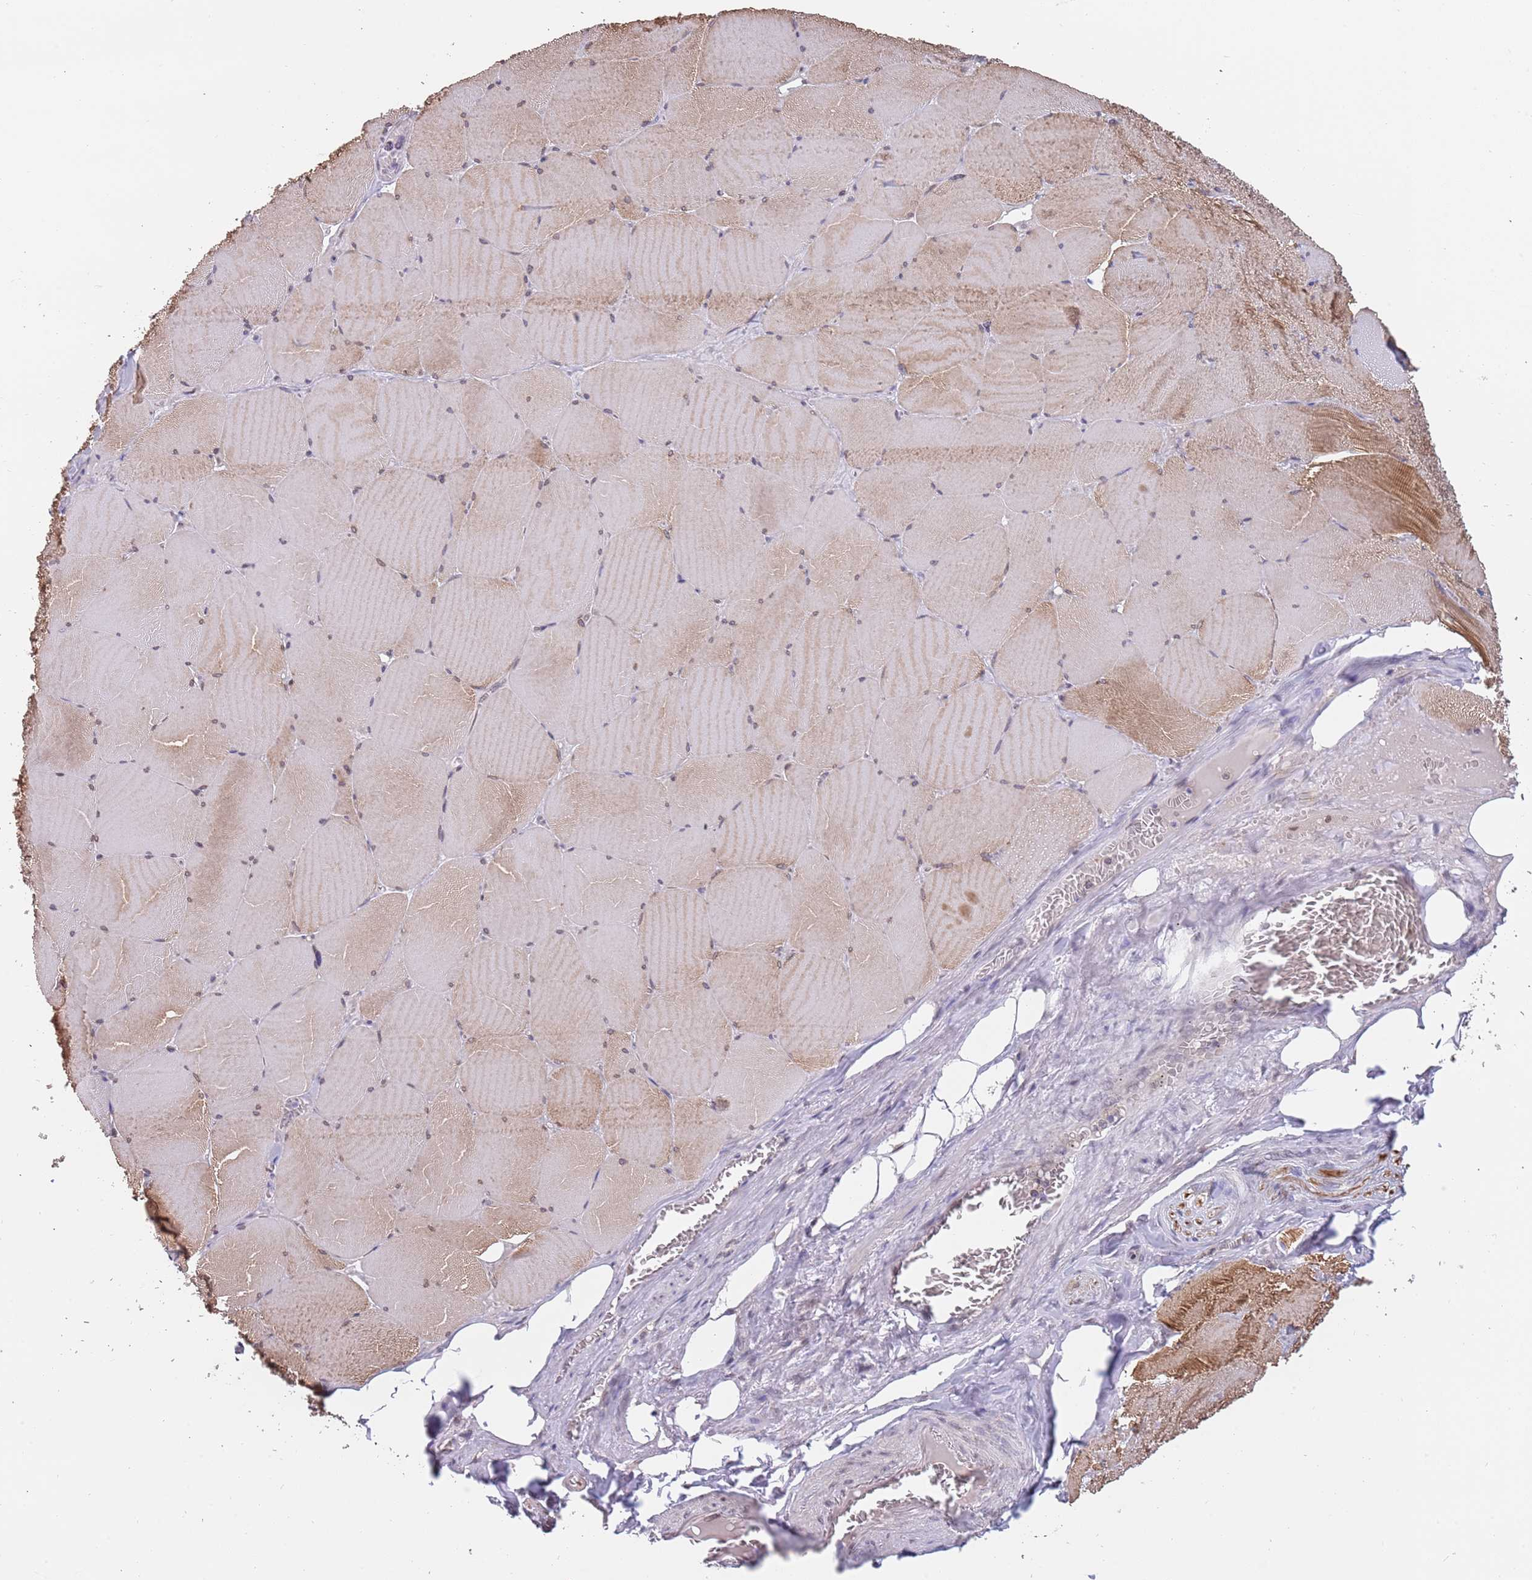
{"staining": {"intensity": "moderate", "quantity": "<25%", "location": "cytoplasmic/membranous,nuclear"}, "tissue": "skeletal muscle", "cell_type": "Myocytes", "image_type": "normal", "snomed": [{"axis": "morphology", "description": "Normal tissue, NOS"}, {"axis": "topography", "description": "Skeletal muscle"}, {"axis": "topography", "description": "Head-Neck"}], "caption": "Skeletal muscle stained with a brown dye exhibits moderate cytoplasmic/membranous,nuclear positive positivity in approximately <25% of myocytes.", "gene": "KLHDC2", "patient": {"sex": "male", "age": 66}}